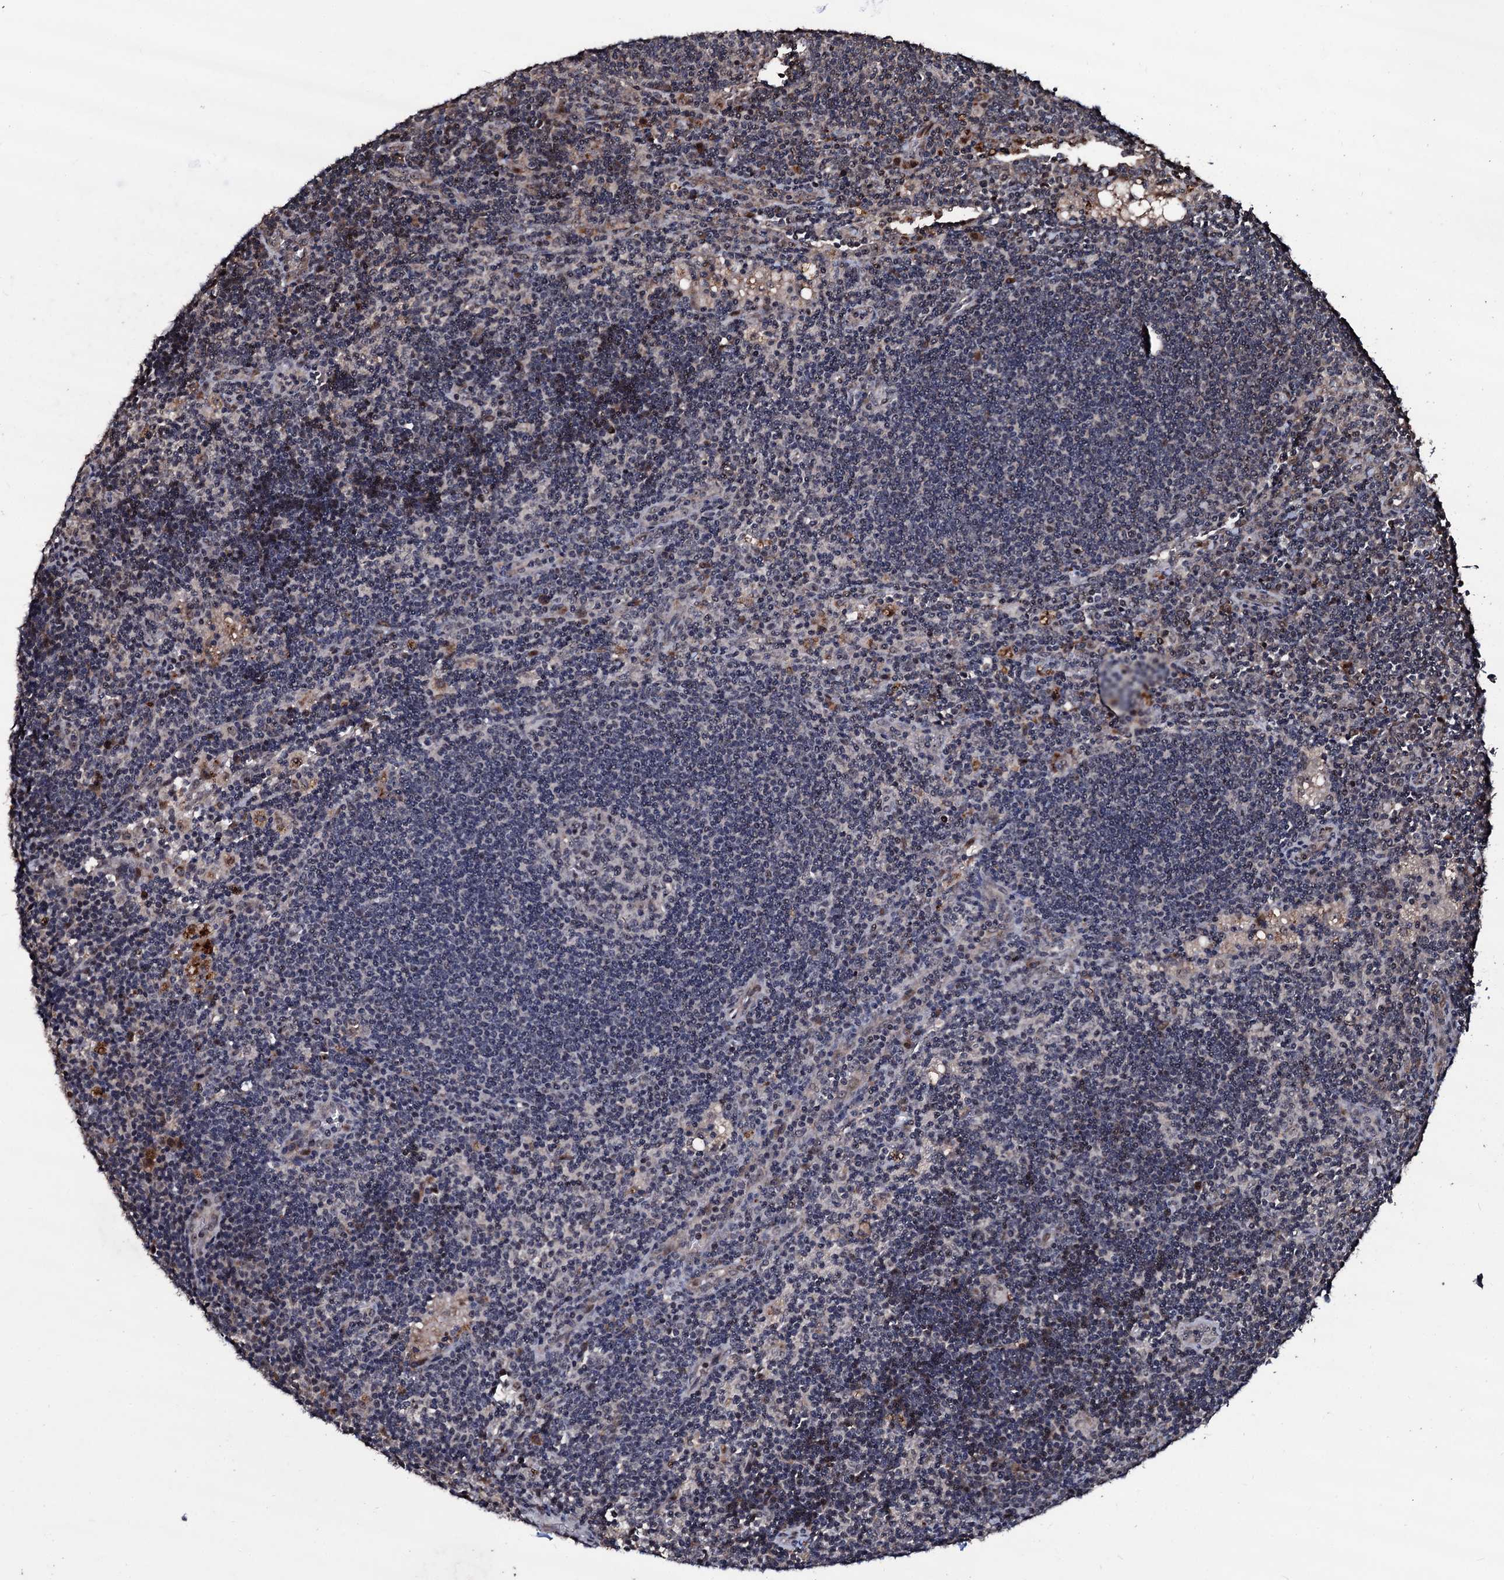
{"staining": {"intensity": "negative", "quantity": "none", "location": "none"}, "tissue": "lymph node", "cell_type": "Germinal center cells", "image_type": "normal", "snomed": [{"axis": "morphology", "description": "Normal tissue, NOS"}, {"axis": "topography", "description": "Lymph node"}], "caption": "Normal lymph node was stained to show a protein in brown. There is no significant expression in germinal center cells. Nuclei are stained in blue.", "gene": "SUPT7L", "patient": {"sex": "male", "age": 24}}